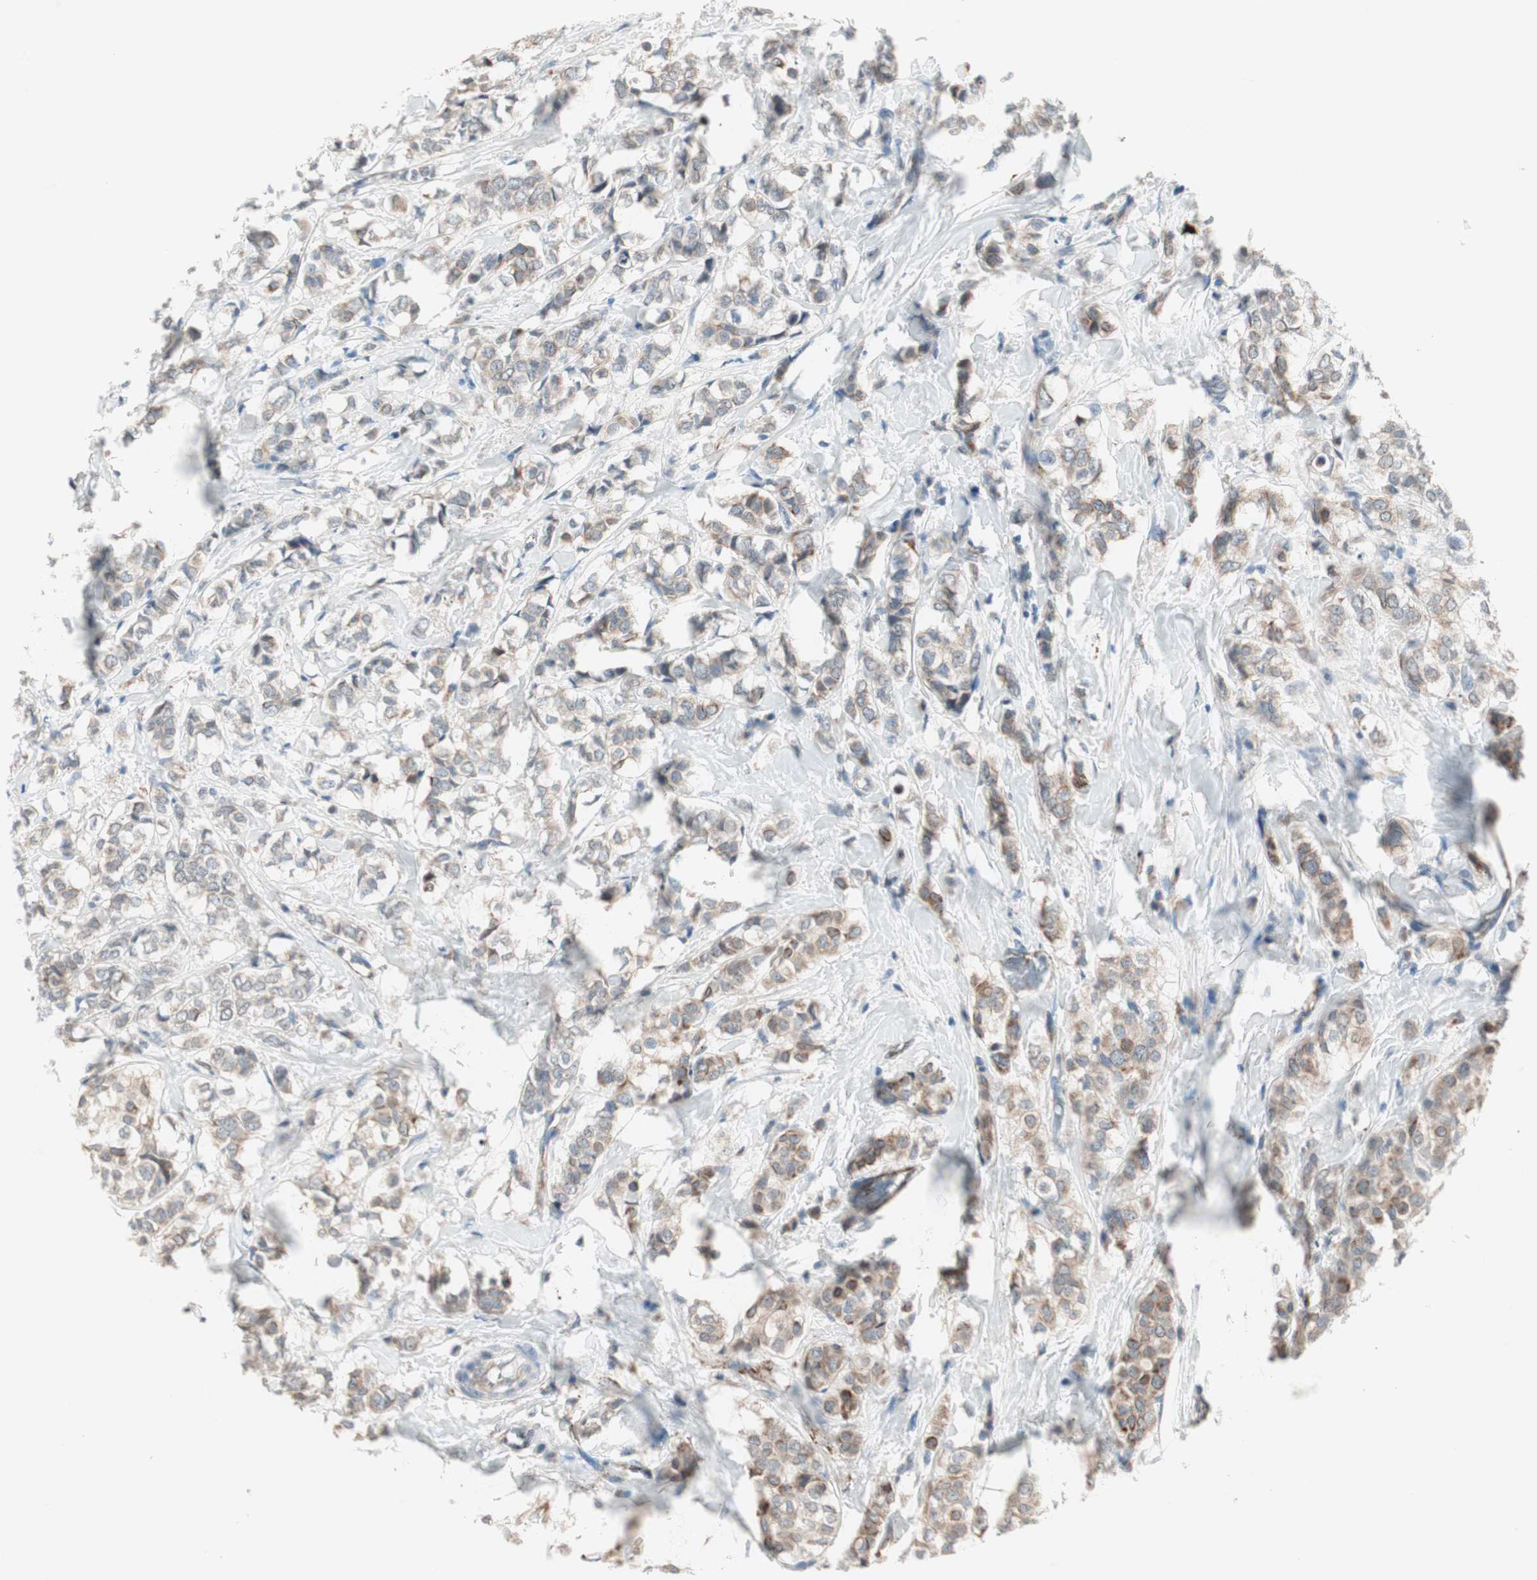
{"staining": {"intensity": "weak", "quantity": "25%-75%", "location": "cytoplasmic/membranous"}, "tissue": "breast cancer", "cell_type": "Tumor cells", "image_type": "cancer", "snomed": [{"axis": "morphology", "description": "Lobular carcinoma"}, {"axis": "topography", "description": "Breast"}], "caption": "Breast cancer (lobular carcinoma) stained with a protein marker exhibits weak staining in tumor cells.", "gene": "FGFR4", "patient": {"sex": "female", "age": 60}}